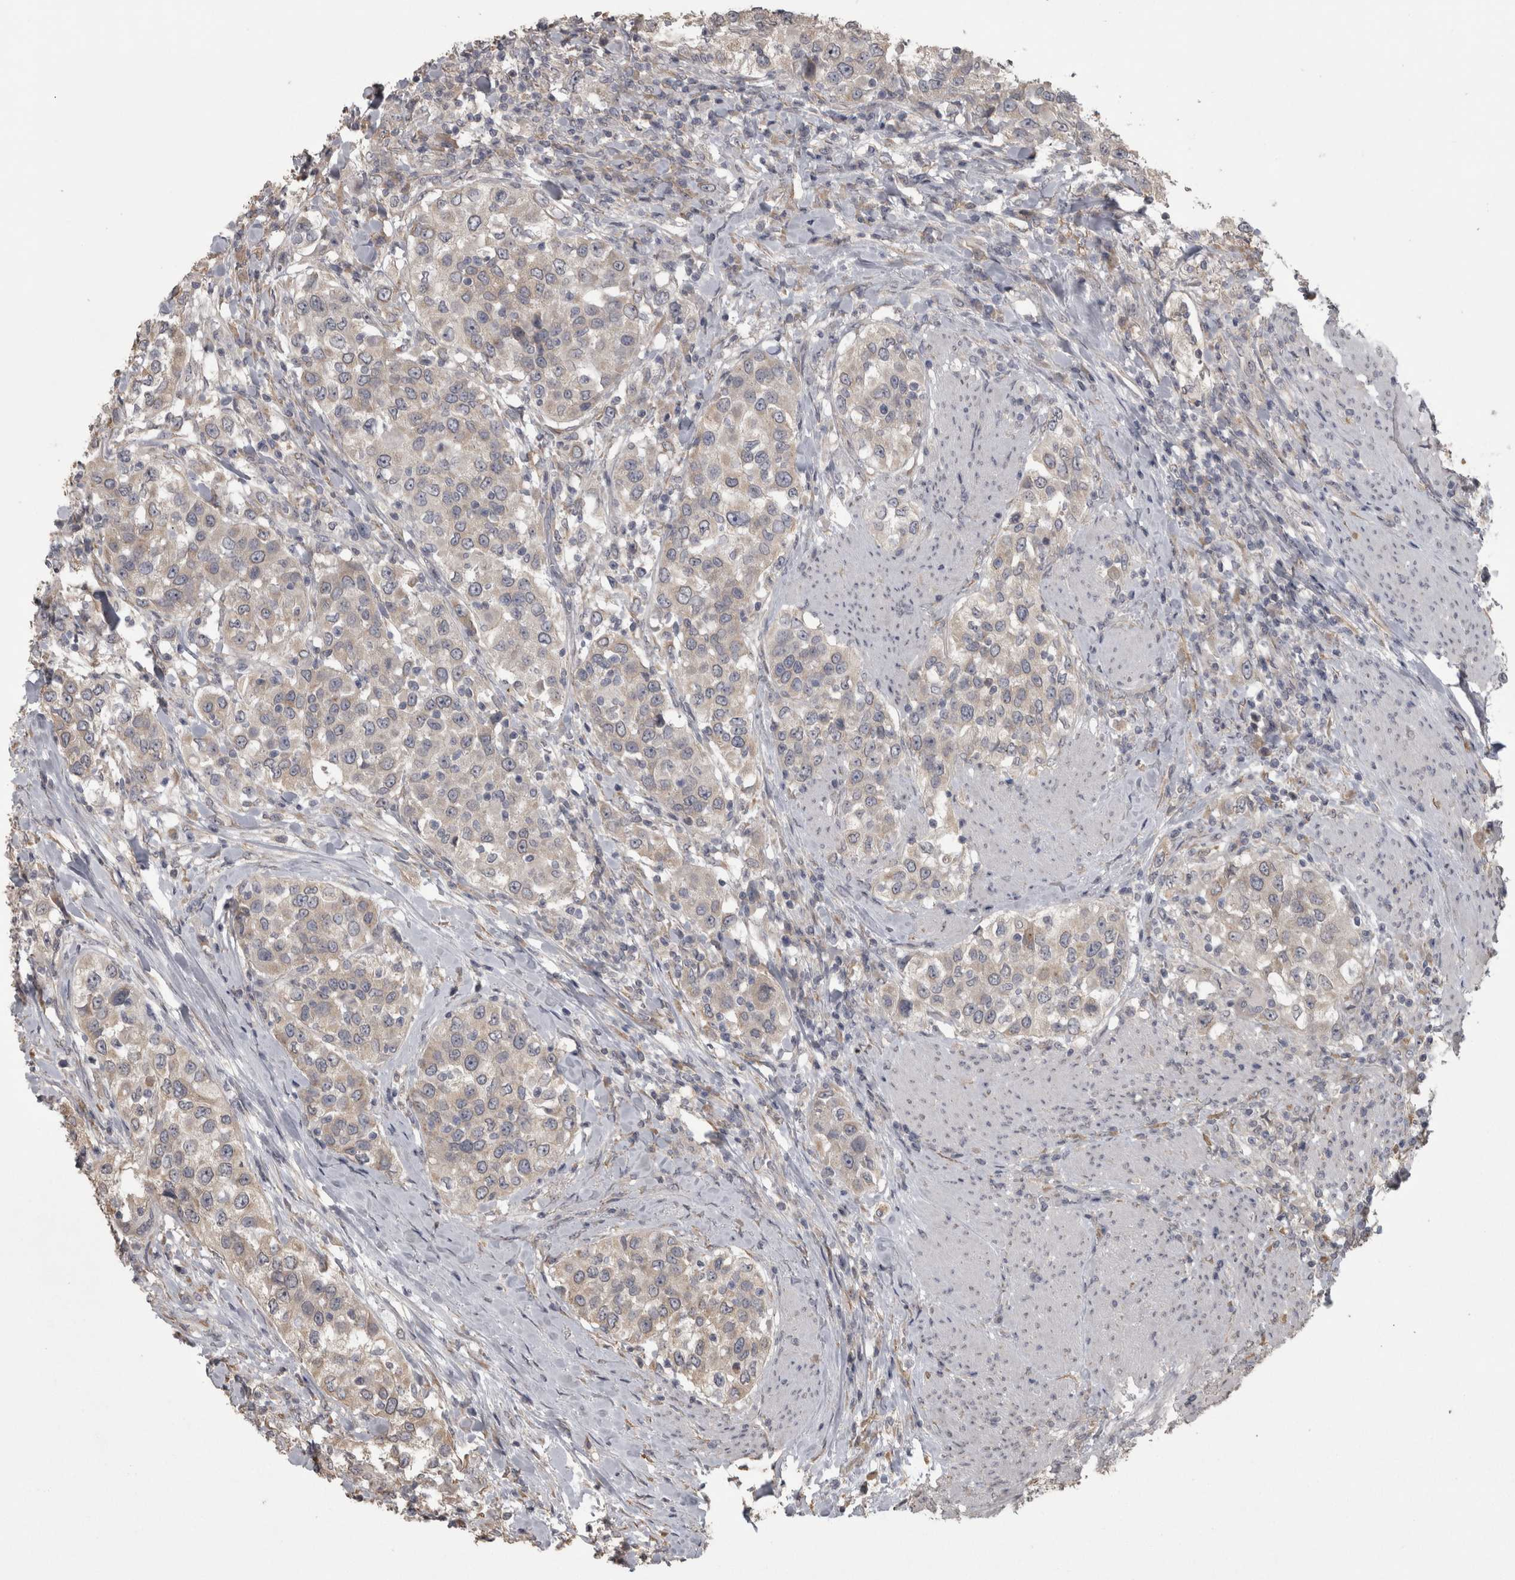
{"staining": {"intensity": "weak", "quantity": ">75%", "location": "cytoplasmic/membranous"}, "tissue": "urothelial cancer", "cell_type": "Tumor cells", "image_type": "cancer", "snomed": [{"axis": "morphology", "description": "Urothelial carcinoma, High grade"}, {"axis": "topography", "description": "Urinary bladder"}], "caption": "Immunohistochemical staining of human high-grade urothelial carcinoma shows weak cytoplasmic/membranous protein positivity in approximately >75% of tumor cells.", "gene": "RAB29", "patient": {"sex": "female", "age": 80}}